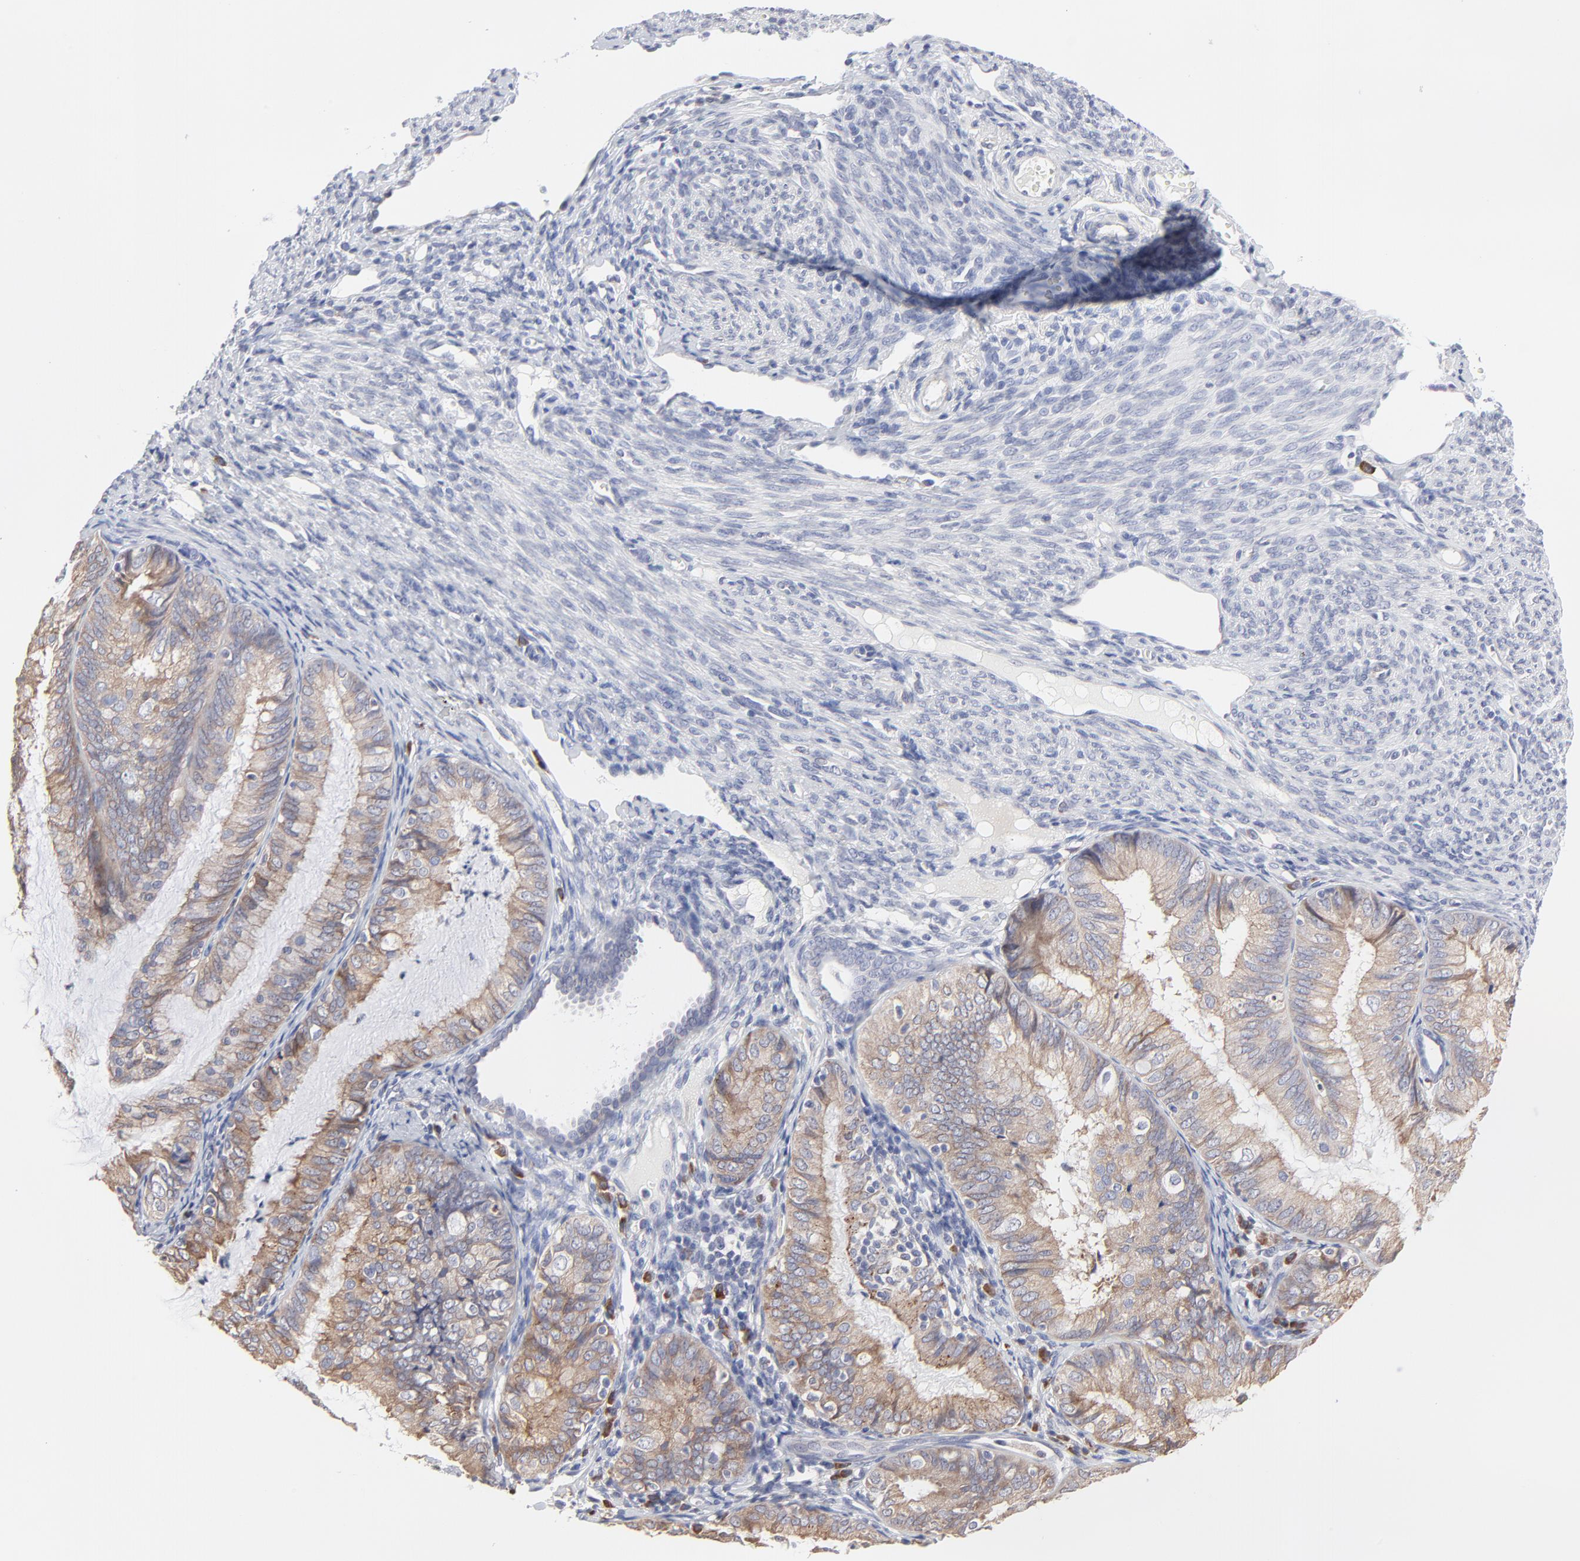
{"staining": {"intensity": "weak", "quantity": ">75%", "location": "cytoplasmic/membranous"}, "tissue": "endometrial cancer", "cell_type": "Tumor cells", "image_type": "cancer", "snomed": [{"axis": "morphology", "description": "Adenocarcinoma, NOS"}, {"axis": "topography", "description": "Endometrium"}], "caption": "Protein staining reveals weak cytoplasmic/membranous positivity in approximately >75% of tumor cells in adenocarcinoma (endometrial). The protein is shown in brown color, while the nuclei are stained blue.", "gene": "TRIM22", "patient": {"sex": "female", "age": 66}}